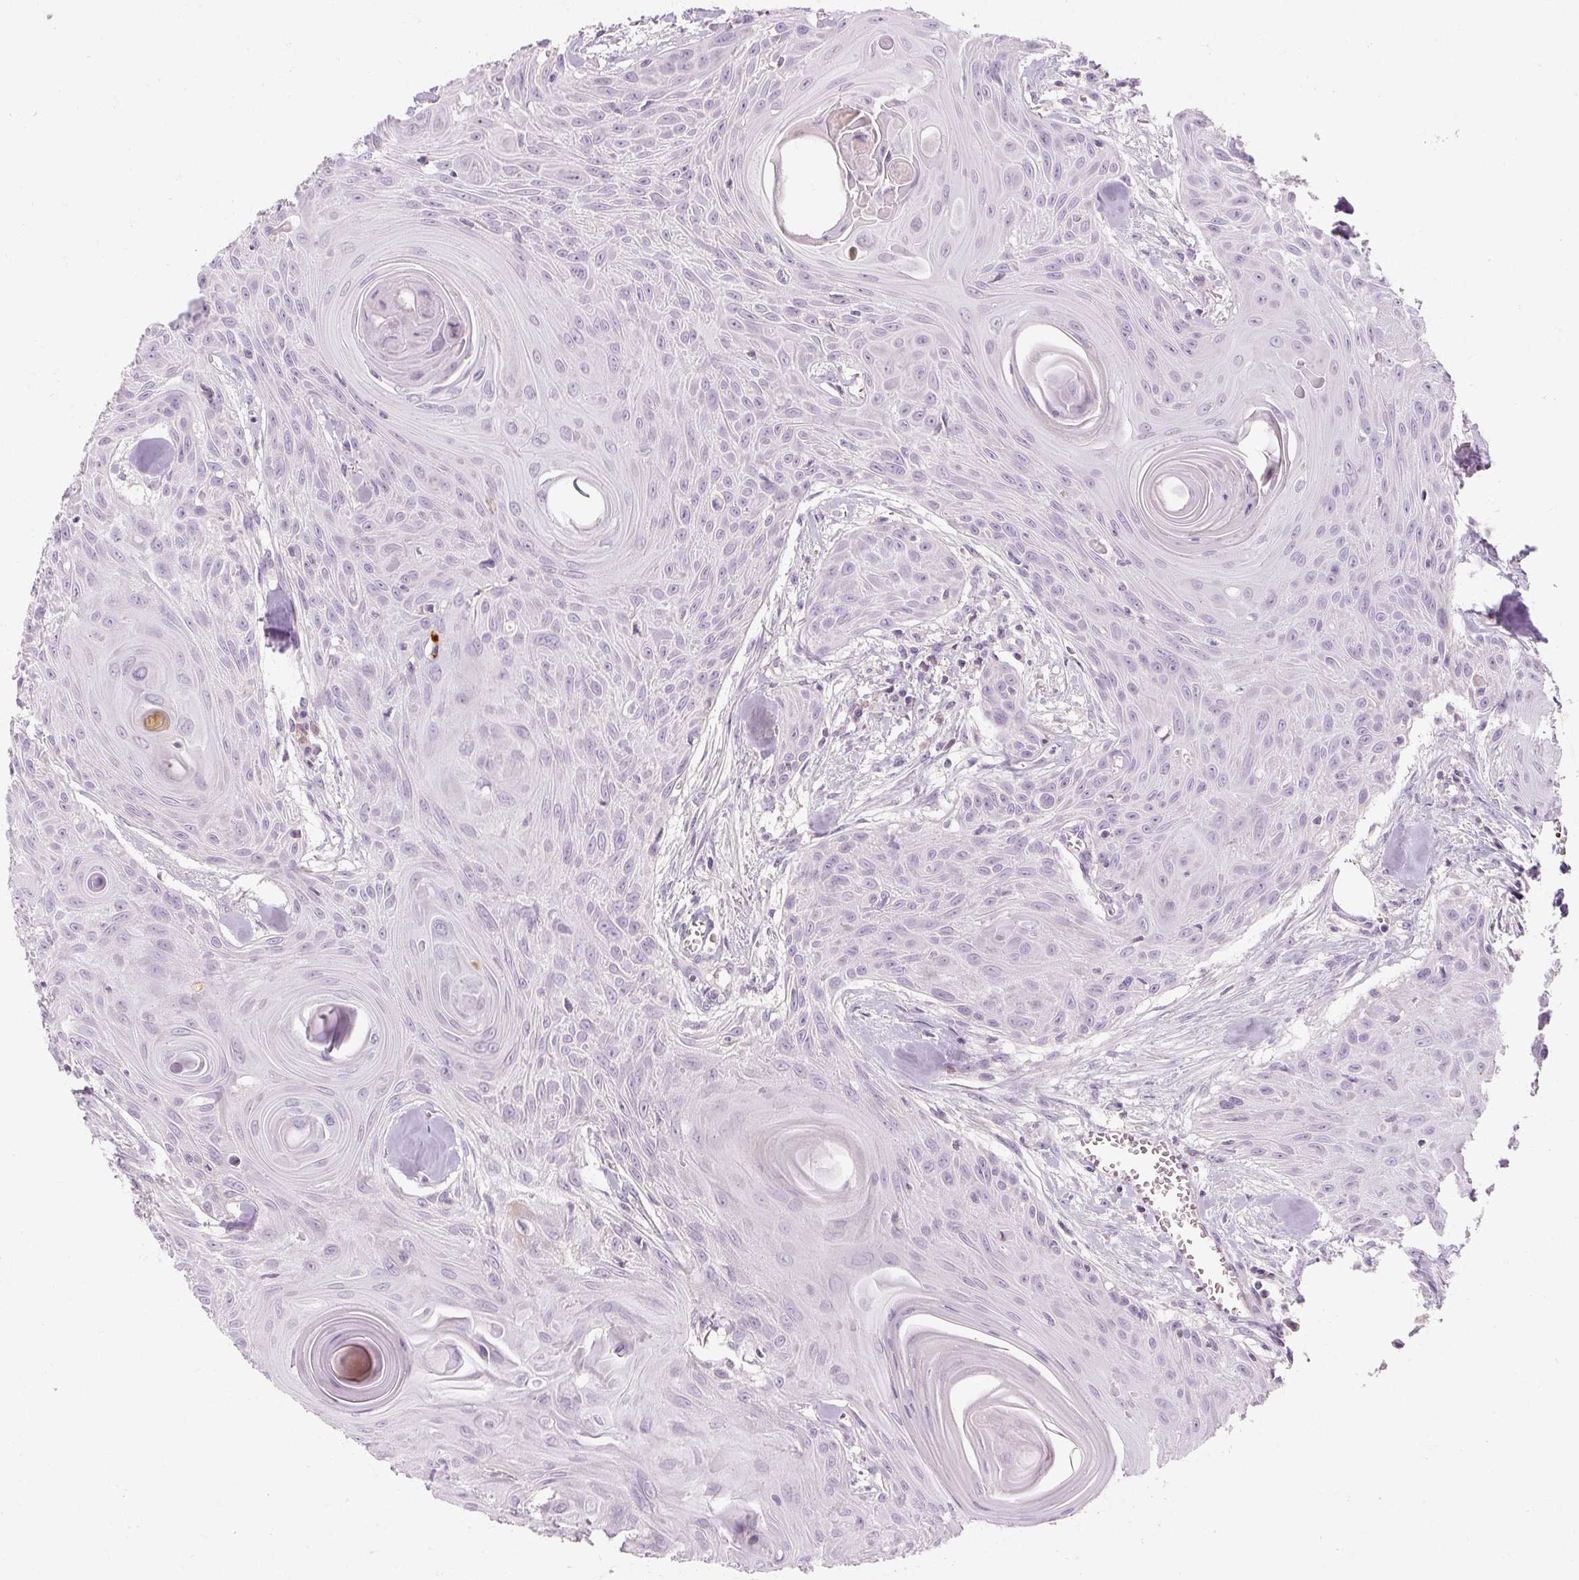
{"staining": {"intensity": "negative", "quantity": "none", "location": "none"}, "tissue": "head and neck cancer", "cell_type": "Tumor cells", "image_type": "cancer", "snomed": [{"axis": "morphology", "description": "Squamous cell carcinoma, NOS"}, {"axis": "topography", "description": "Lymph node"}, {"axis": "topography", "description": "Salivary gland"}, {"axis": "topography", "description": "Head-Neck"}], "caption": "Immunohistochemical staining of human head and neck cancer displays no significant expression in tumor cells.", "gene": "NFE2L3", "patient": {"sex": "female", "age": 74}}